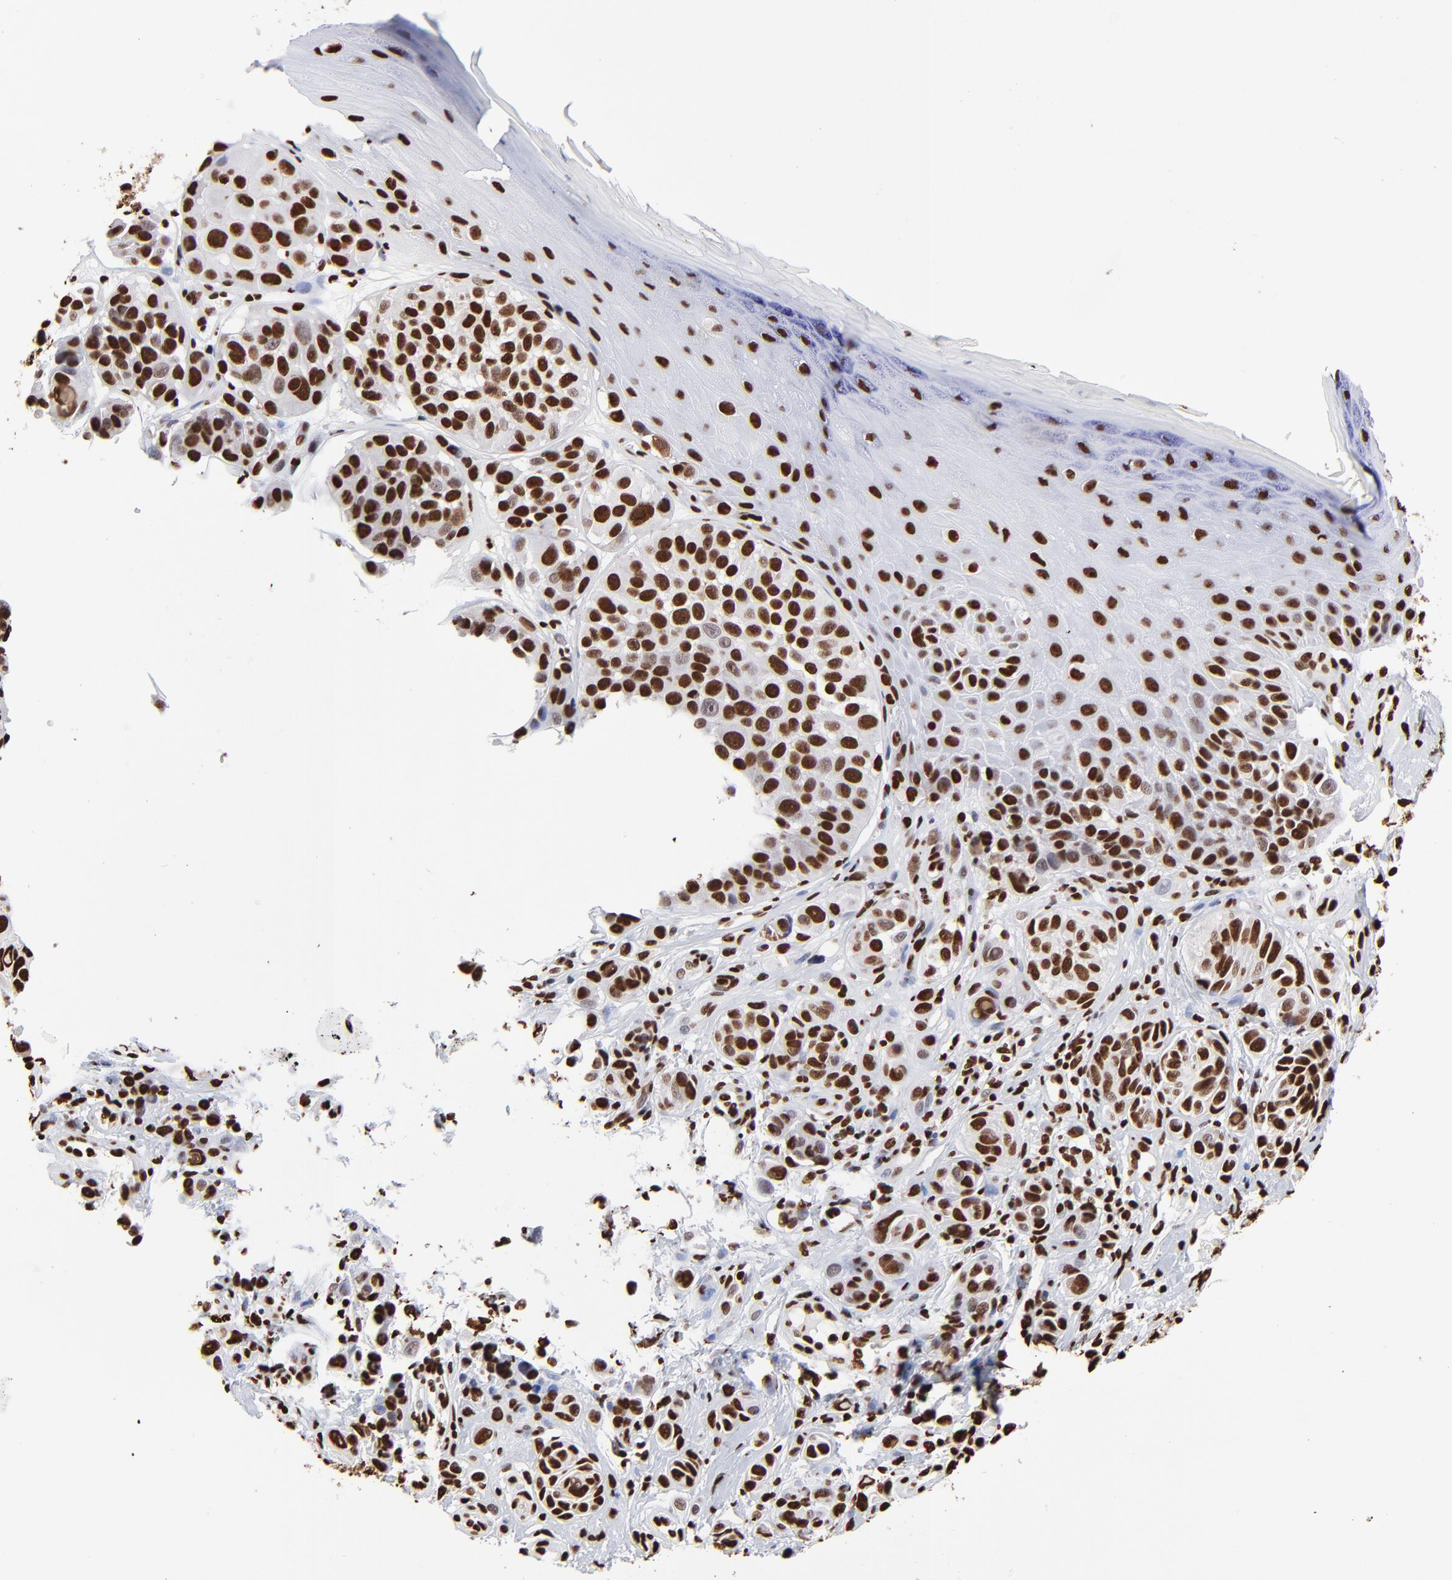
{"staining": {"intensity": "strong", "quantity": ">75%", "location": "nuclear"}, "tissue": "melanoma", "cell_type": "Tumor cells", "image_type": "cancer", "snomed": [{"axis": "morphology", "description": "Malignant melanoma, NOS"}, {"axis": "topography", "description": "Skin"}], "caption": "Melanoma tissue exhibits strong nuclear staining in approximately >75% of tumor cells", "gene": "ZNF544", "patient": {"sex": "male", "age": 57}}